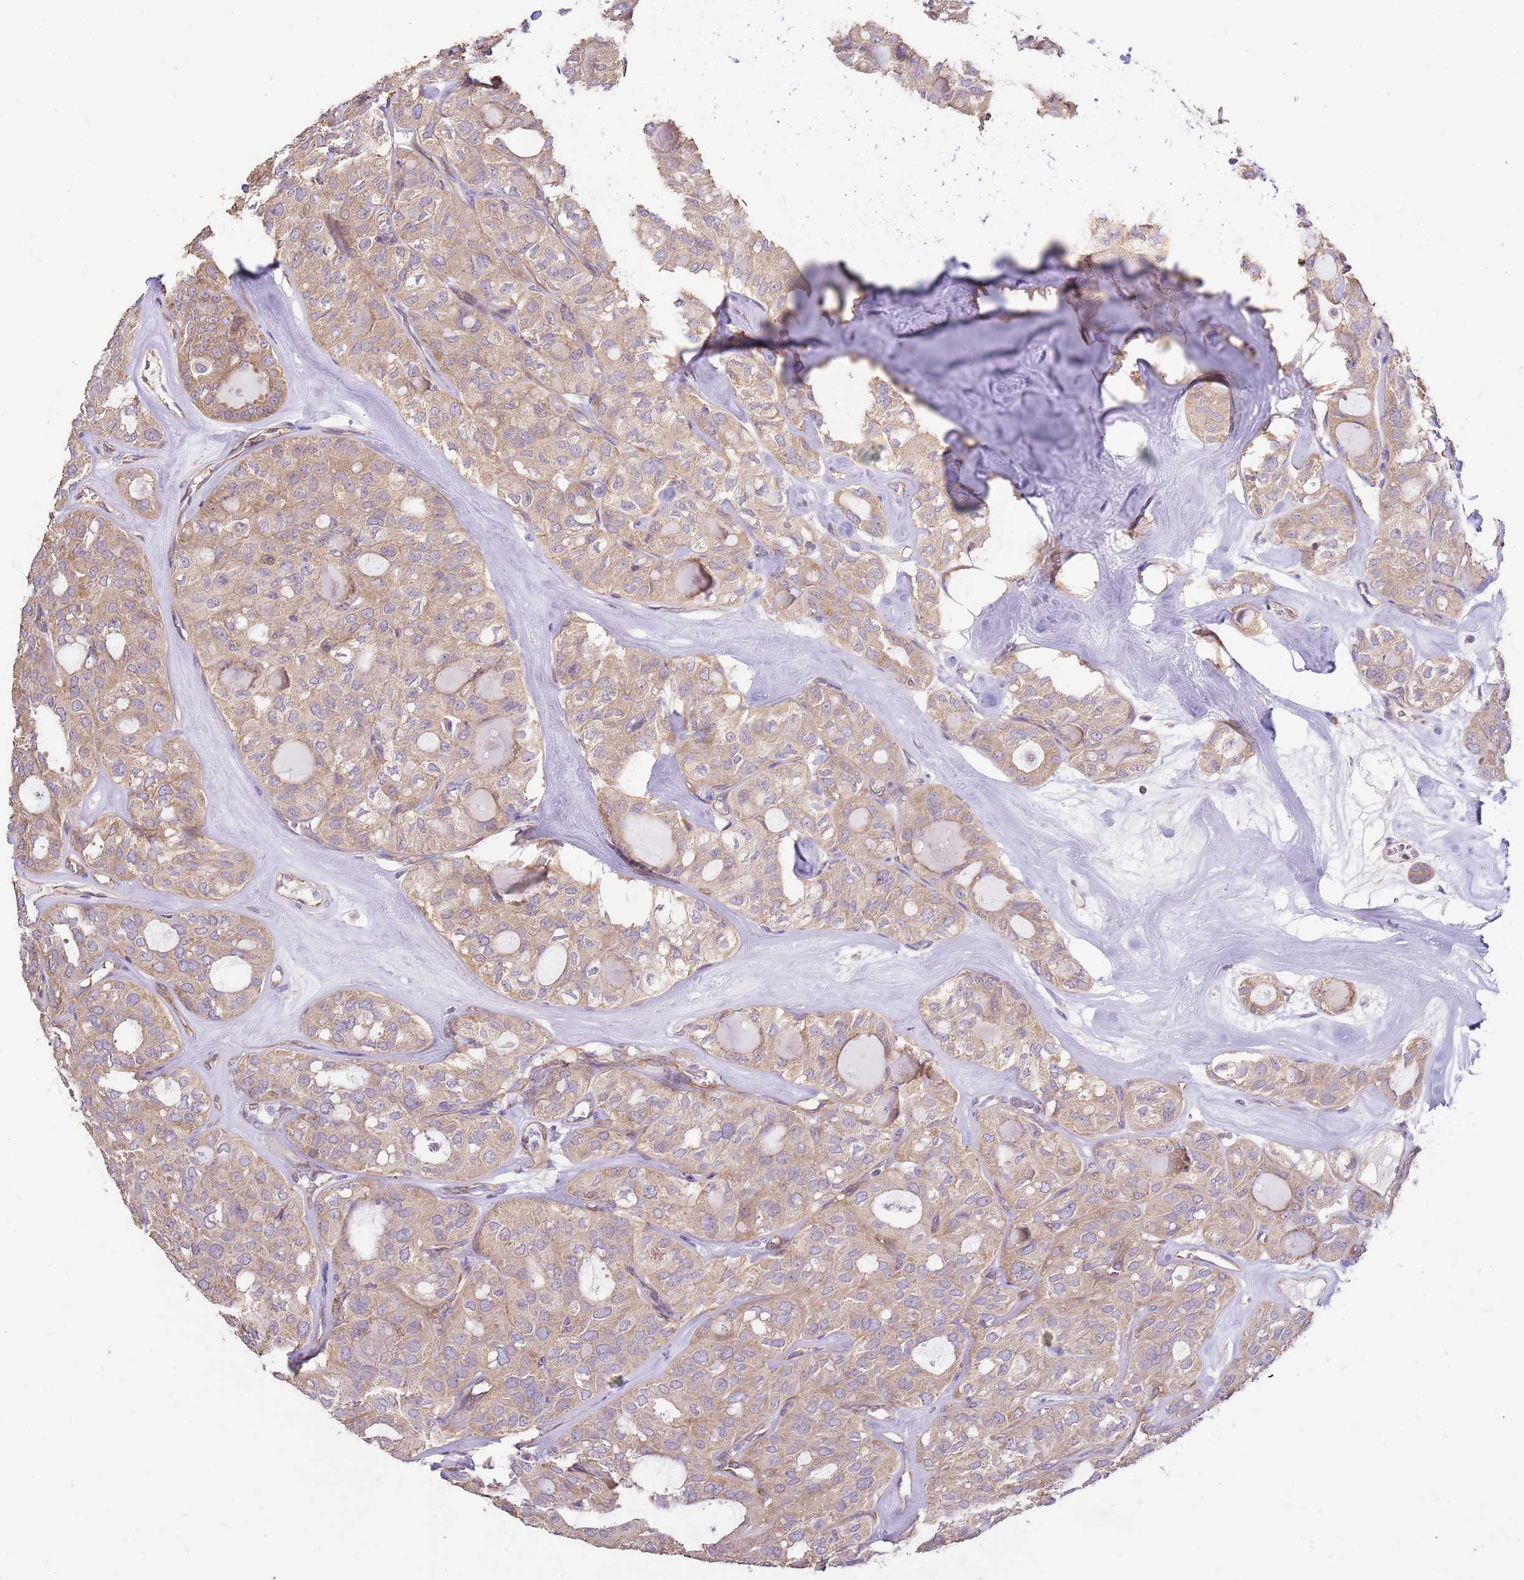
{"staining": {"intensity": "moderate", "quantity": ">75%", "location": "cytoplasmic/membranous"}, "tissue": "thyroid cancer", "cell_type": "Tumor cells", "image_type": "cancer", "snomed": [{"axis": "morphology", "description": "Follicular adenoma carcinoma, NOS"}, {"axis": "topography", "description": "Thyroid gland"}], "caption": "Immunohistochemistry micrograph of neoplastic tissue: human thyroid follicular adenoma carcinoma stained using immunohistochemistry (IHC) exhibits medium levels of moderate protein expression localized specifically in the cytoplasmic/membranous of tumor cells, appearing as a cytoplasmic/membranous brown color.", "gene": "DOCK9", "patient": {"sex": "male", "age": 75}}